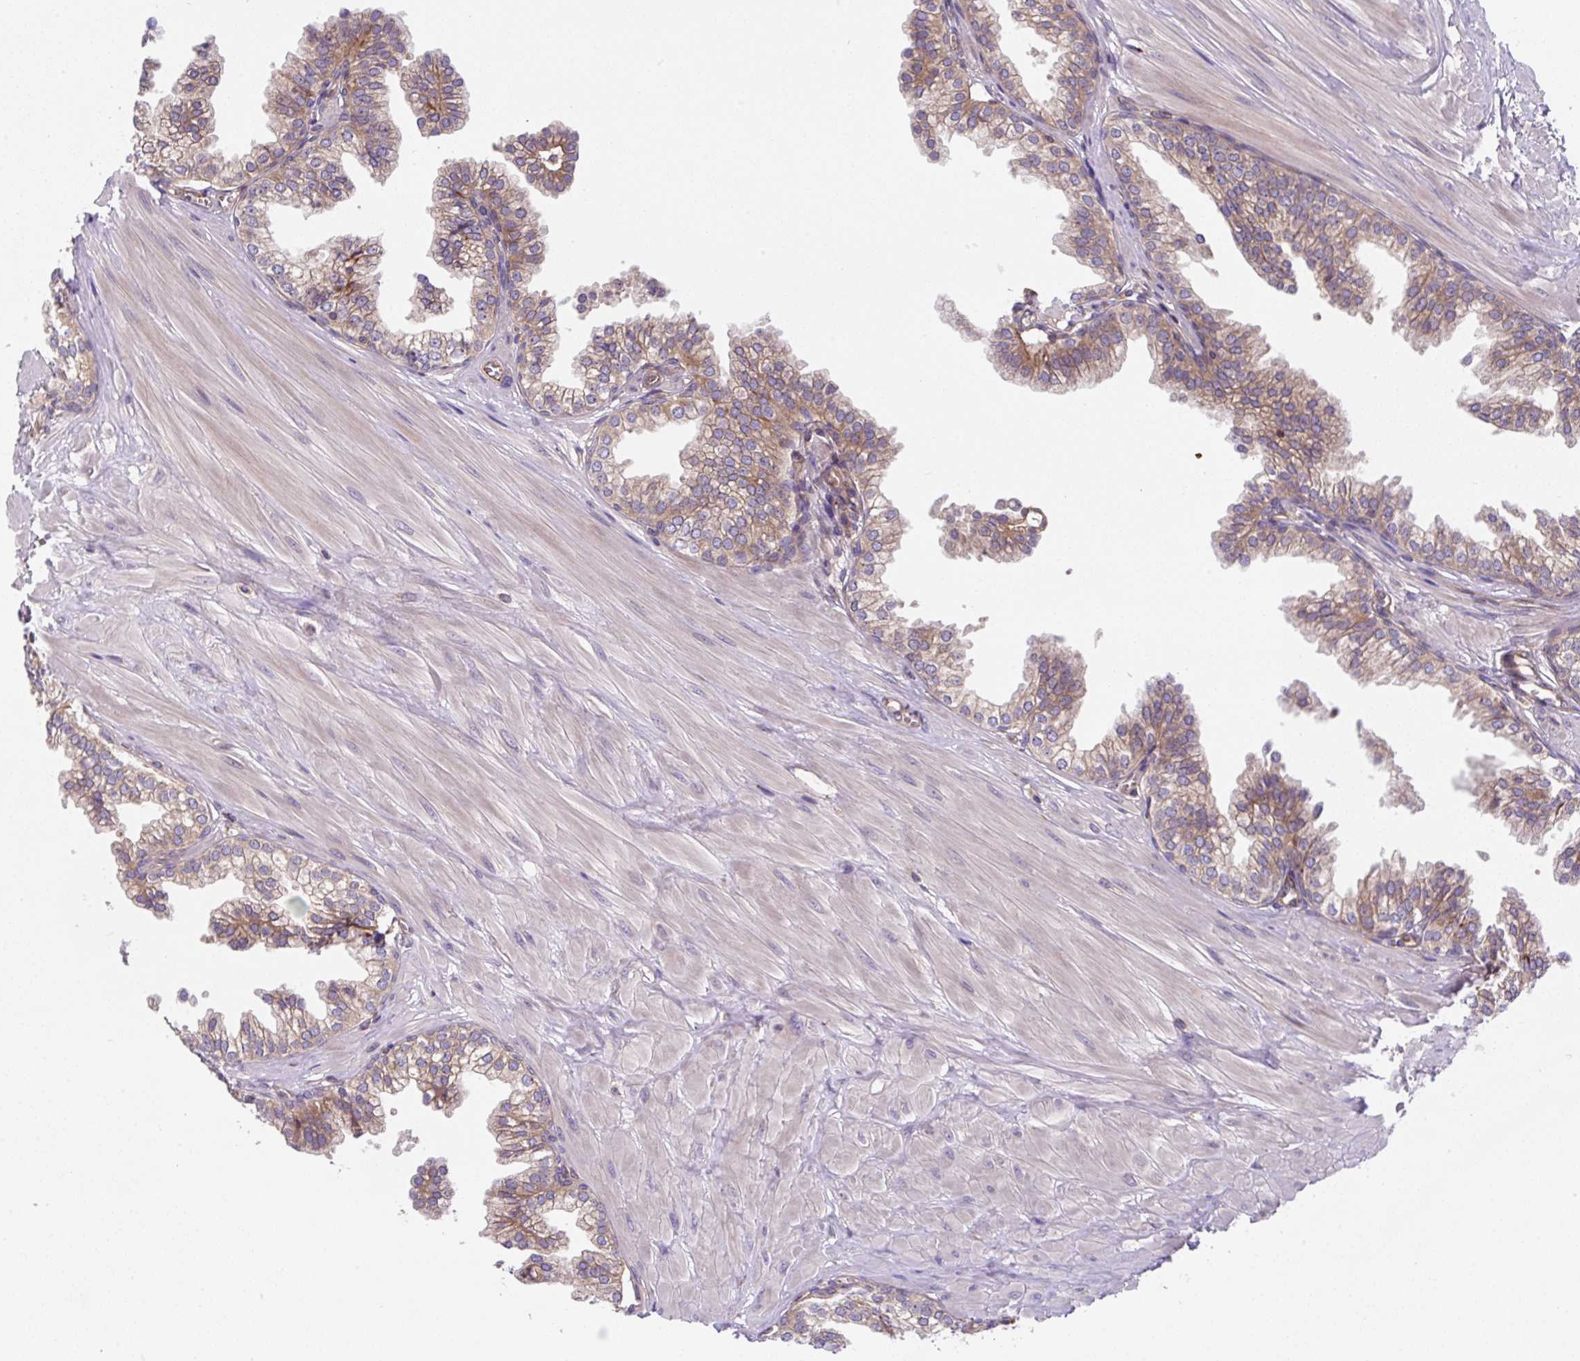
{"staining": {"intensity": "weak", "quantity": "25%-75%", "location": "cytoplasmic/membranous"}, "tissue": "prostate", "cell_type": "Glandular cells", "image_type": "normal", "snomed": [{"axis": "morphology", "description": "Normal tissue, NOS"}, {"axis": "topography", "description": "Prostate"}, {"axis": "topography", "description": "Peripheral nerve tissue"}], "caption": "Immunohistochemical staining of normal prostate displays low levels of weak cytoplasmic/membranous expression in approximately 25%-75% of glandular cells. The staining was performed using DAB (3,3'-diaminobenzidine), with brown indicating positive protein expression. Nuclei are stained blue with hematoxylin.", "gene": "APOBEC3D", "patient": {"sex": "male", "age": 55}}